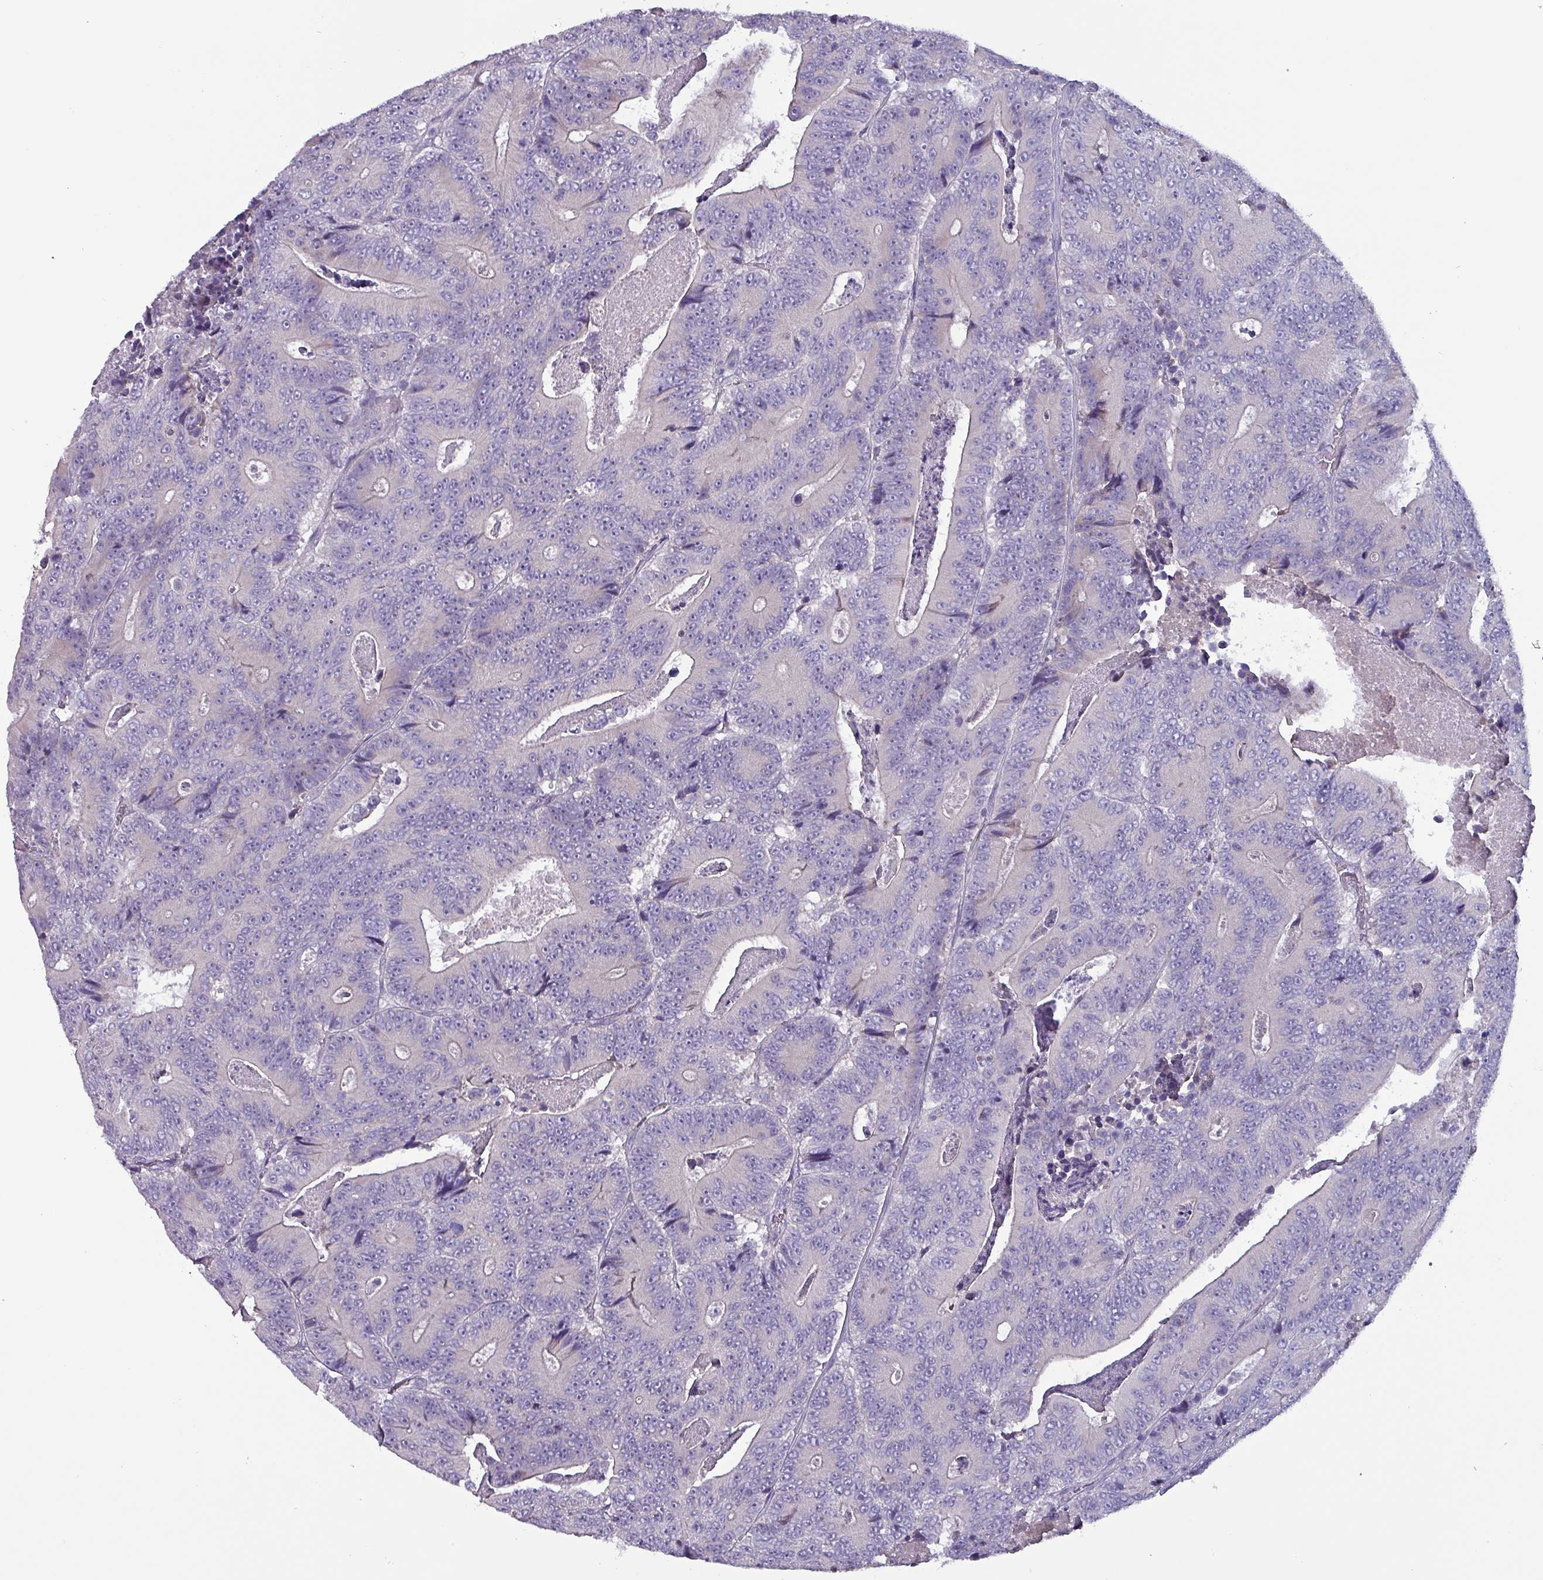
{"staining": {"intensity": "negative", "quantity": "none", "location": "none"}, "tissue": "colorectal cancer", "cell_type": "Tumor cells", "image_type": "cancer", "snomed": [{"axis": "morphology", "description": "Adenocarcinoma, NOS"}, {"axis": "topography", "description": "Colon"}], "caption": "Immunohistochemistry histopathology image of colorectal cancer stained for a protein (brown), which demonstrates no expression in tumor cells. (DAB (3,3'-diaminobenzidine) IHC with hematoxylin counter stain).", "gene": "HSD3B7", "patient": {"sex": "male", "age": 83}}